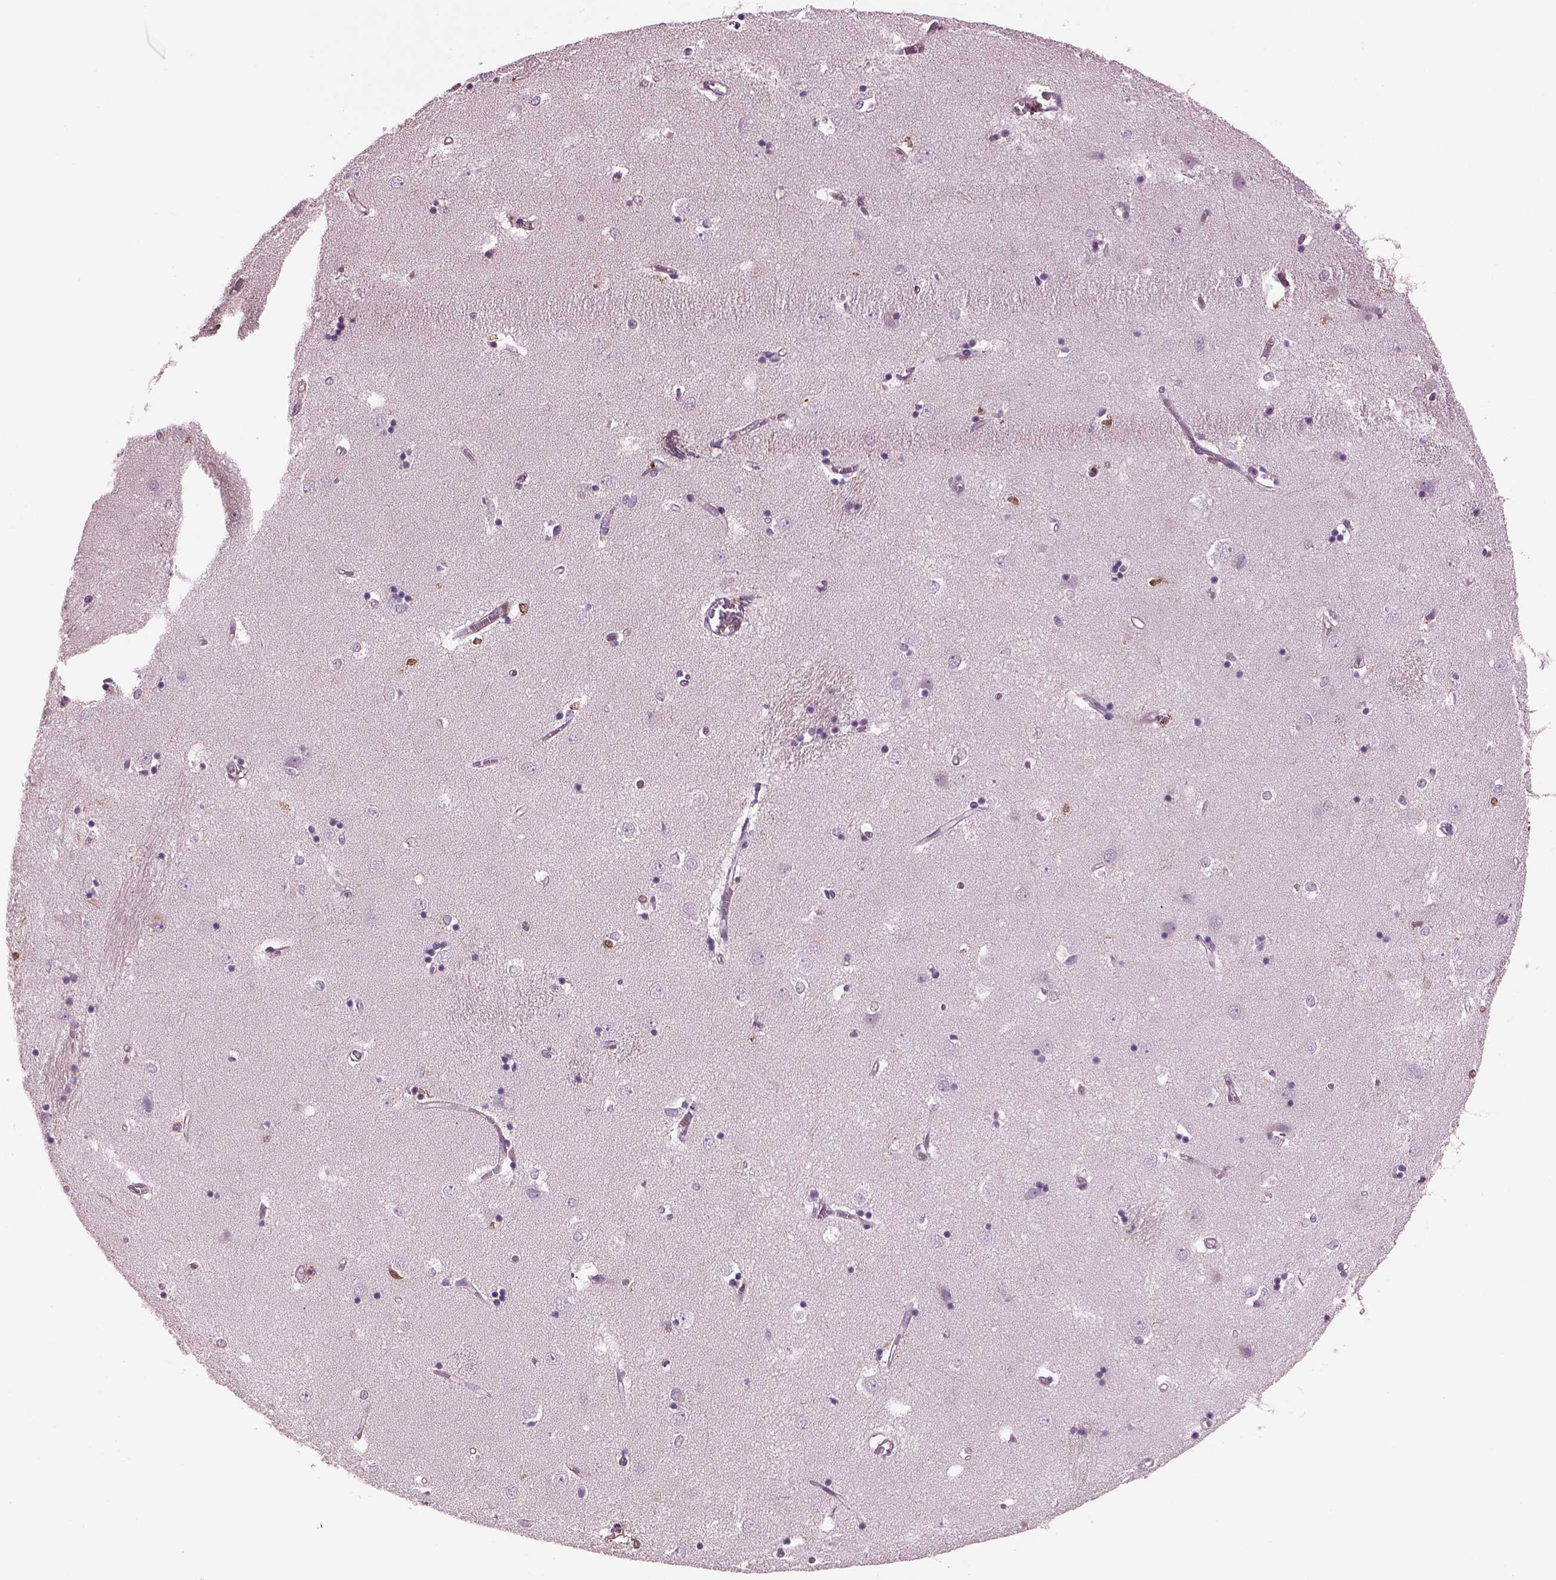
{"staining": {"intensity": "negative", "quantity": "none", "location": "none"}, "tissue": "caudate", "cell_type": "Glial cells", "image_type": "normal", "snomed": [{"axis": "morphology", "description": "Normal tissue, NOS"}, {"axis": "topography", "description": "Lateral ventricle wall"}], "caption": "Glial cells are negative for protein expression in unremarkable human caudate. (Brightfield microscopy of DAB (3,3'-diaminobenzidine) immunohistochemistry (IHC) at high magnification).", "gene": "IL31RA", "patient": {"sex": "male", "age": 54}}